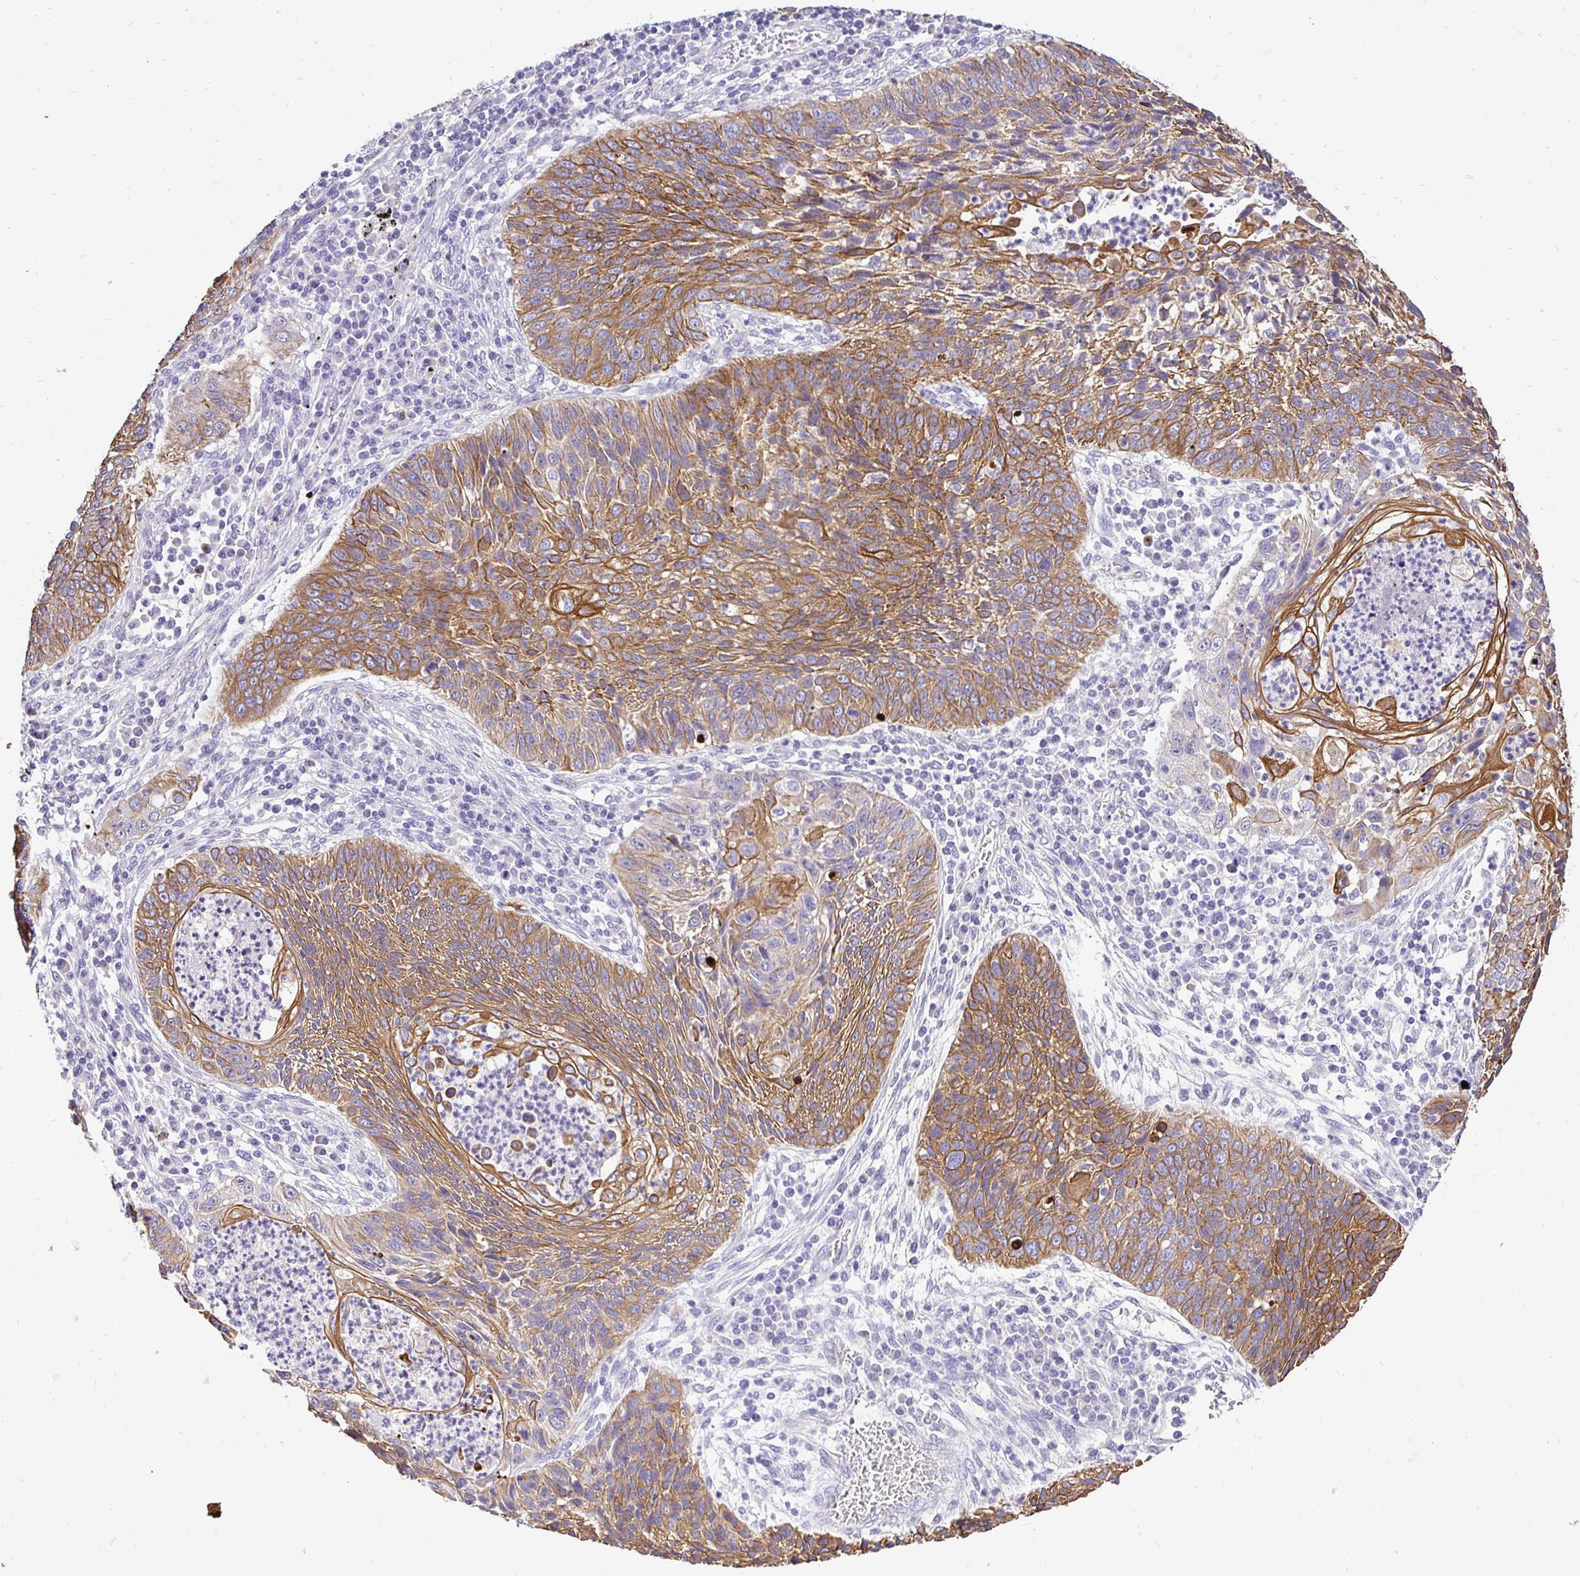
{"staining": {"intensity": "moderate", "quantity": ">75%", "location": "cytoplasmic/membranous"}, "tissue": "lung cancer", "cell_type": "Tumor cells", "image_type": "cancer", "snomed": [{"axis": "morphology", "description": "Squamous cell carcinoma, NOS"}, {"axis": "morphology", "description": "Squamous cell carcinoma, metastatic, NOS"}, {"axis": "topography", "description": "Lung"}, {"axis": "topography", "description": "Pleura, NOS"}], "caption": "IHC image of lung cancer stained for a protein (brown), which shows medium levels of moderate cytoplasmic/membranous staining in approximately >75% of tumor cells.", "gene": "TAF1D", "patient": {"sex": "male", "age": 72}}